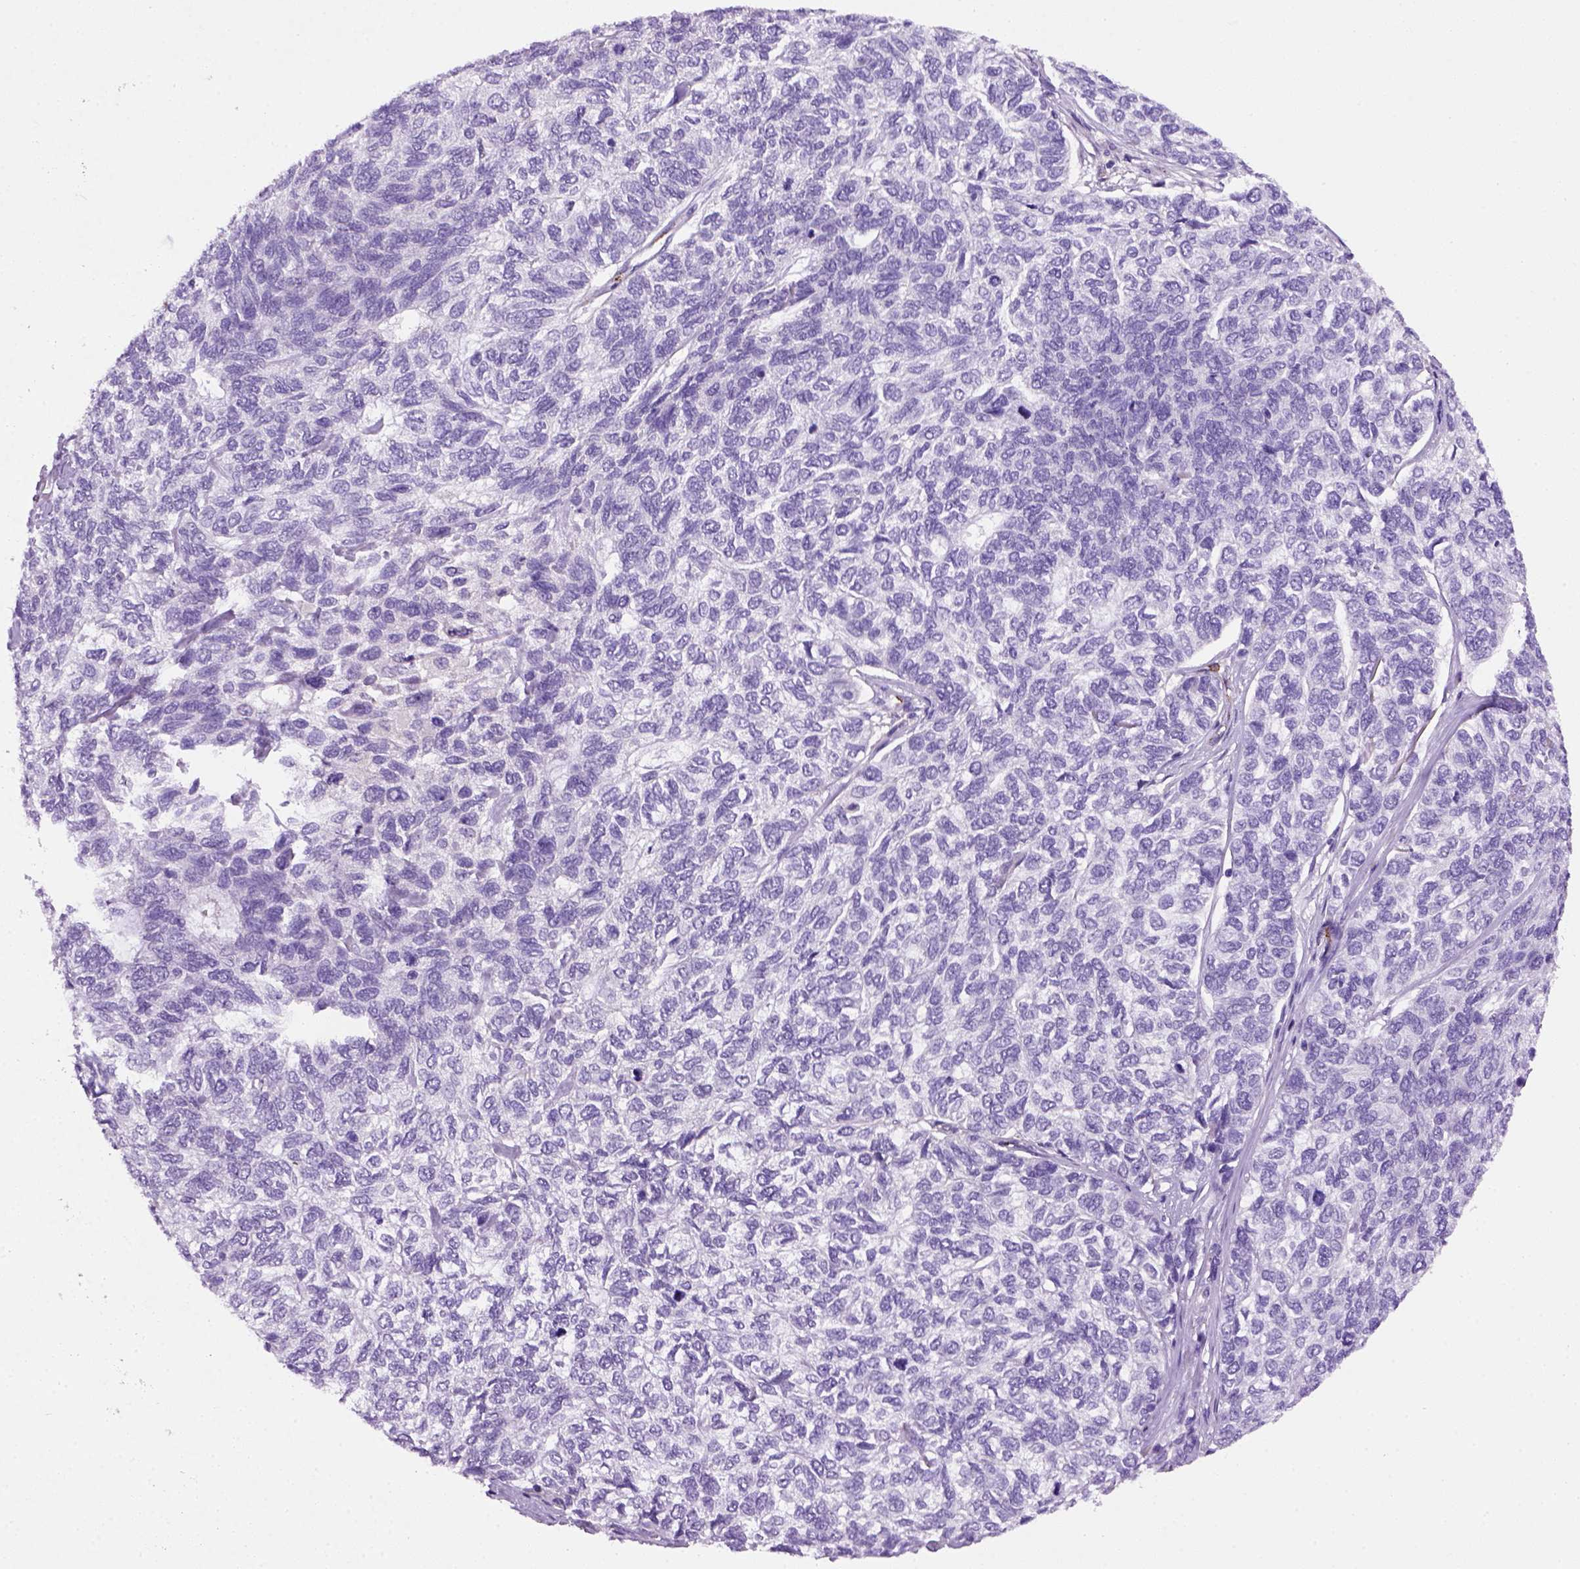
{"staining": {"intensity": "negative", "quantity": "none", "location": "none"}, "tissue": "skin cancer", "cell_type": "Tumor cells", "image_type": "cancer", "snomed": [{"axis": "morphology", "description": "Basal cell carcinoma"}, {"axis": "topography", "description": "Skin"}], "caption": "Tumor cells are negative for protein expression in human skin cancer (basal cell carcinoma). Nuclei are stained in blue.", "gene": "VWF", "patient": {"sex": "female", "age": 65}}